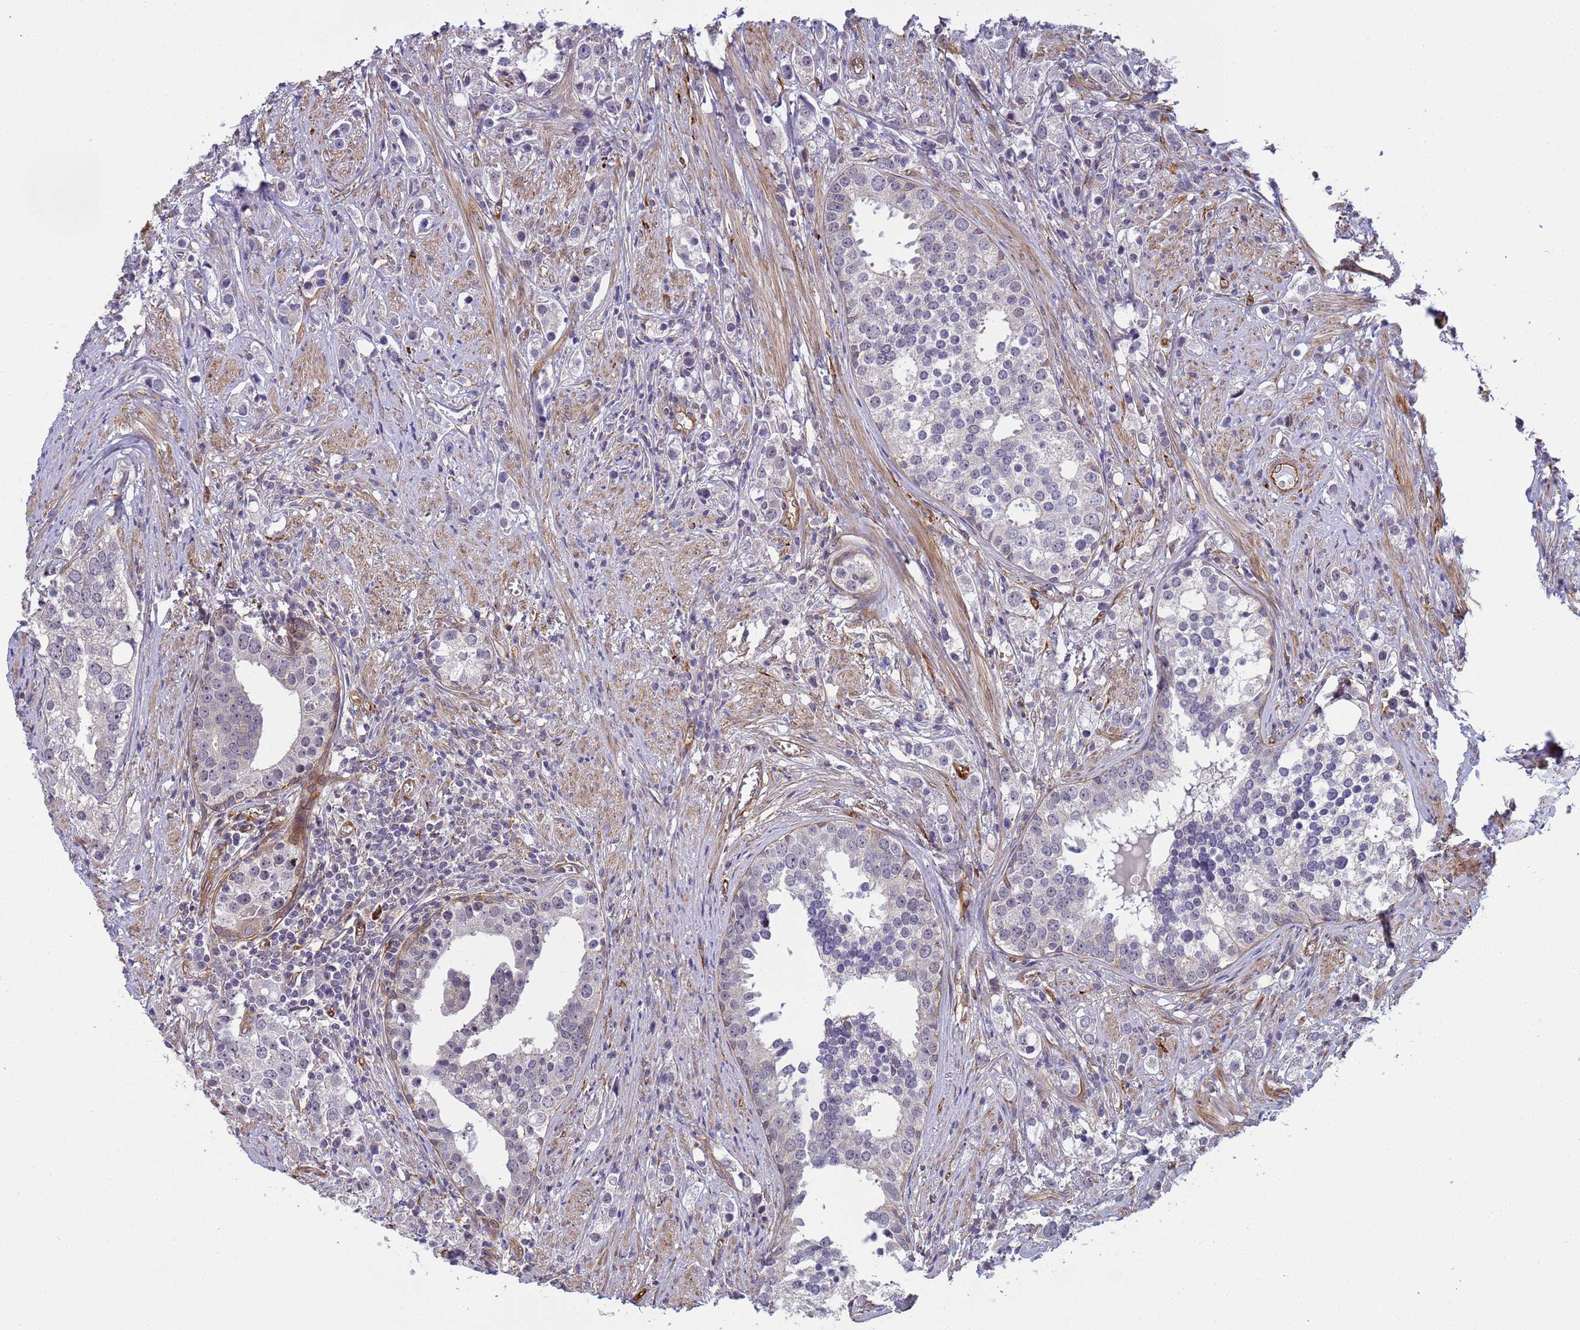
{"staining": {"intensity": "negative", "quantity": "none", "location": "none"}, "tissue": "prostate cancer", "cell_type": "Tumor cells", "image_type": "cancer", "snomed": [{"axis": "morphology", "description": "Adenocarcinoma, High grade"}, {"axis": "topography", "description": "Prostate"}], "caption": "Tumor cells show no significant positivity in adenocarcinoma (high-grade) (prostate).", "gene": "ITGB4", "patient": {"sex": "male", "age": 71}}